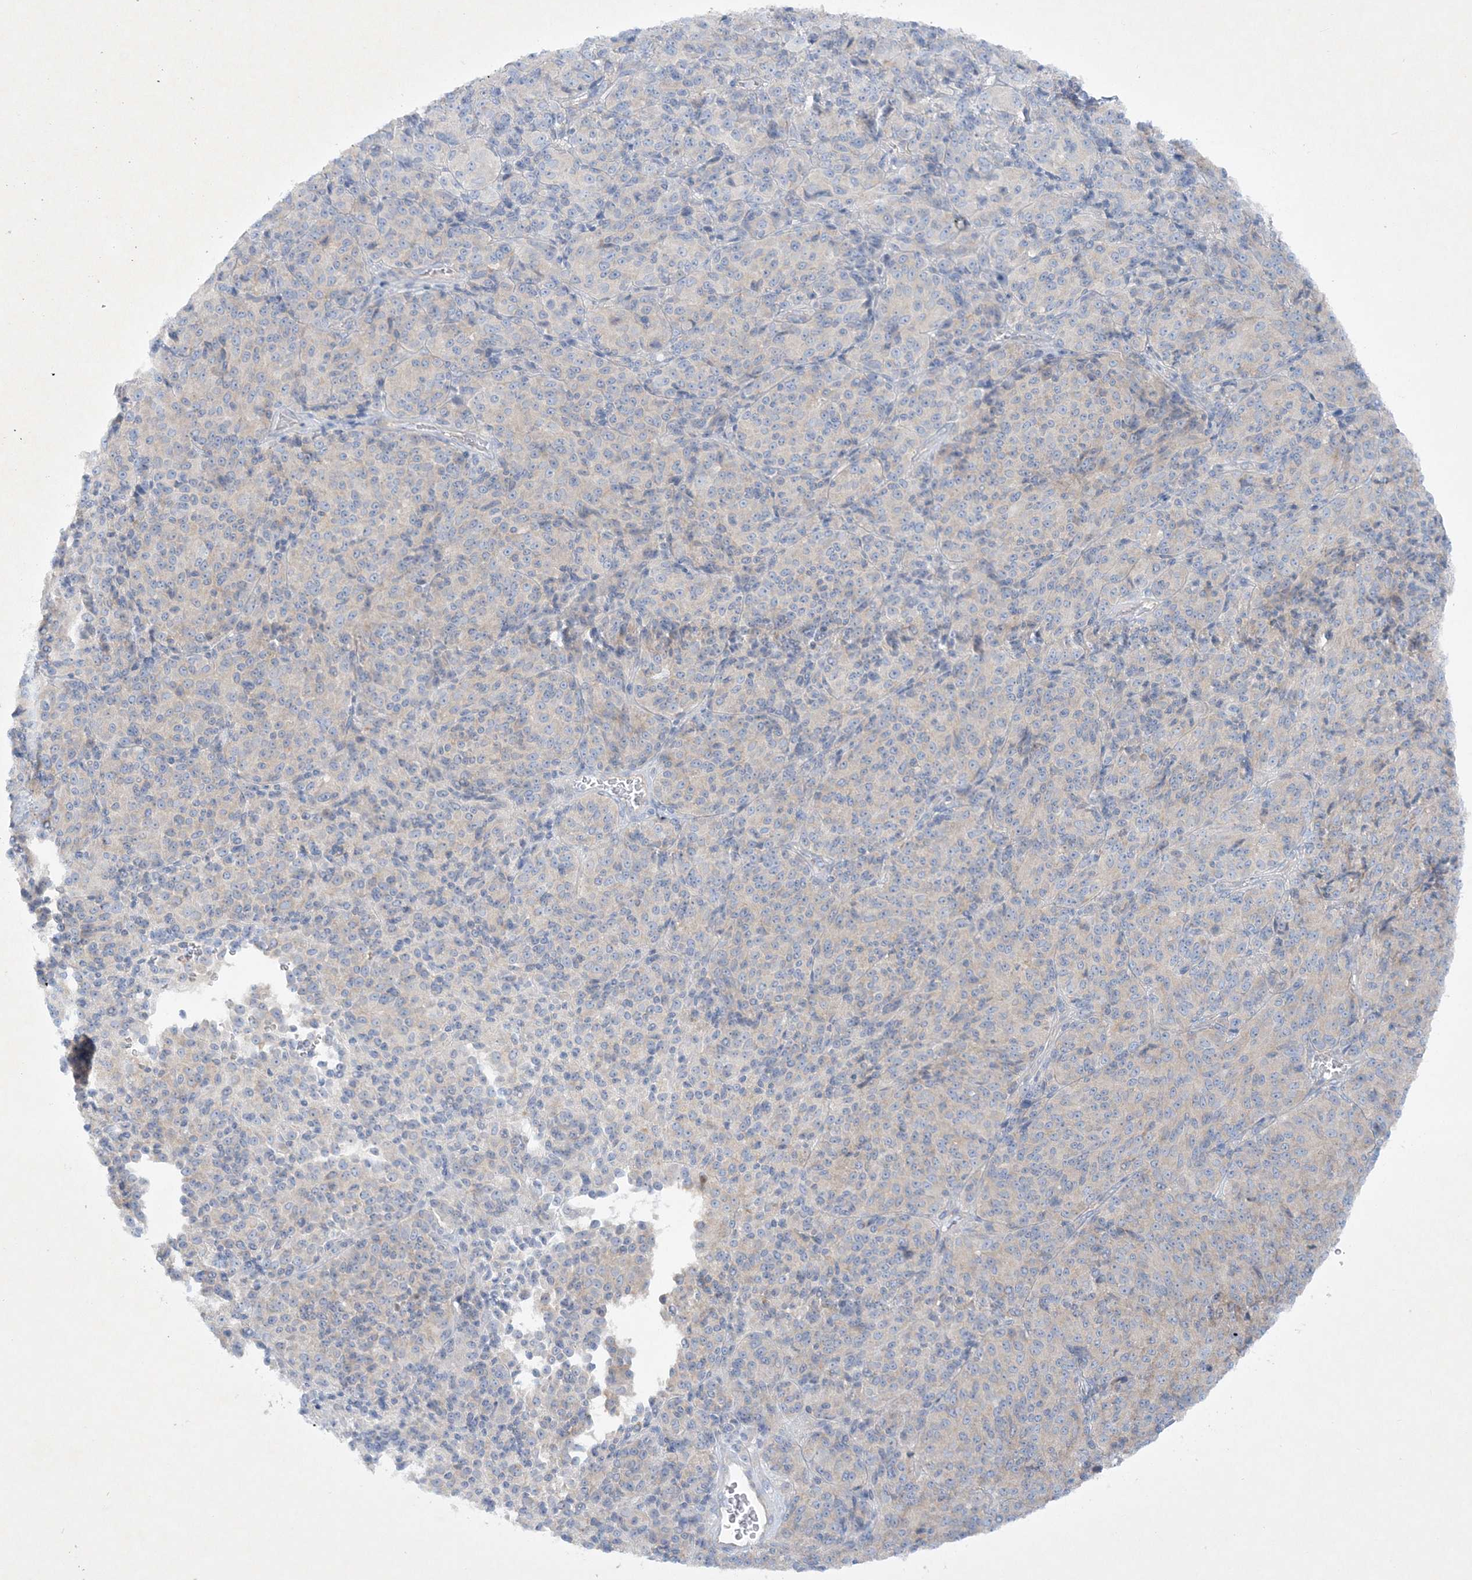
{"staining": {"intensity": "negative", "quantity": "none", "location": "none"}, "tissue": "melanoma", "cell_type": "Tumor cells", "image_type": "cancer", "snomed": [{"axis": "morphology", "description": "Malignant melanoma, Metastatic site"}, {"axis": "topography", "description": "Brain"}], "caption": "An immunohistochemistry (IHC) photomicrograph of melanoma is shown. There is no staining in tumor cells of melanoma.", "gene": "FARSB", "patient": {"sex": "female", "age": 56}}